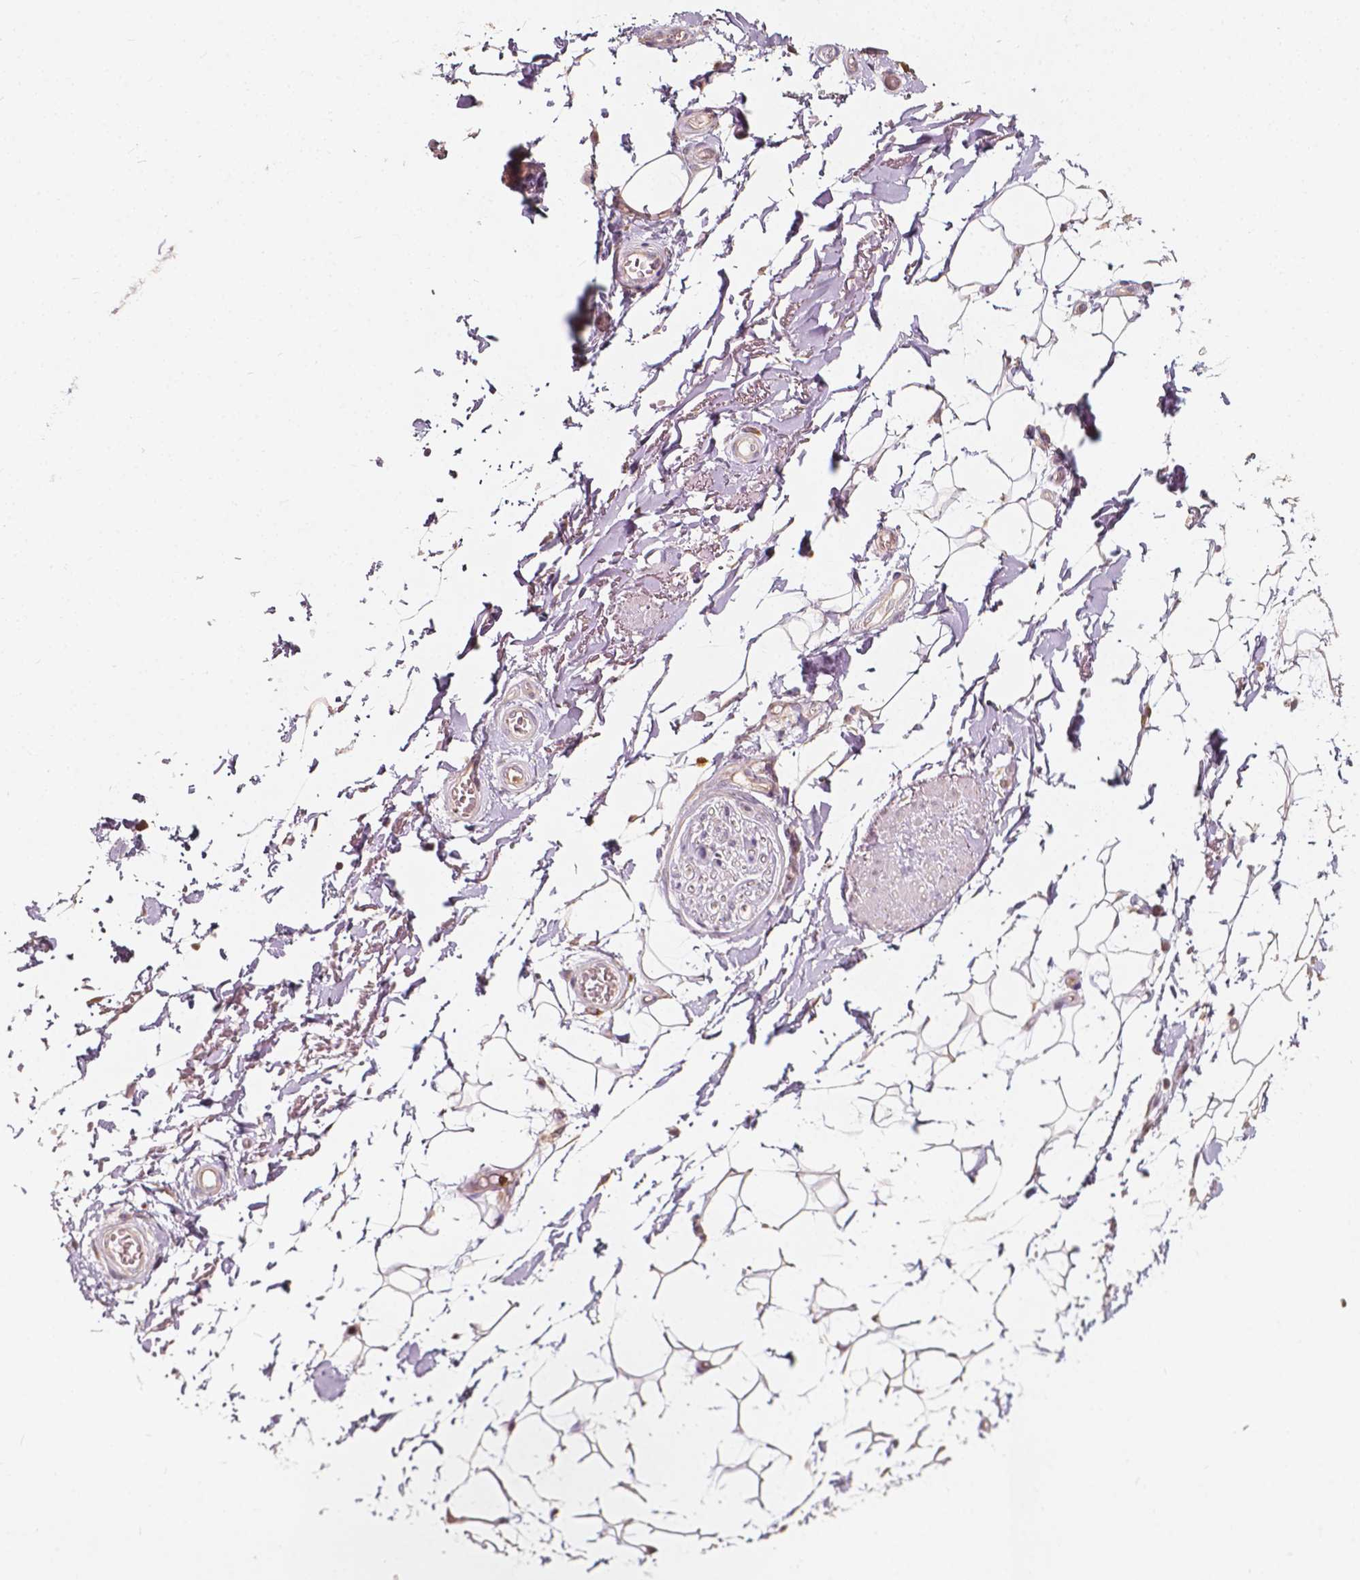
{"staining": {"intensity": "weak", "quantity": "25%-75%", "location": "cytoplasmic/membranous"}, "tissue": "adipose tissue", "cell_type": "Adipocytes", "image_type": "normal", "snomed": [{"axis": "morphology", "description": "Normal tissue, NOS"}, {"axis": "topography", "description": "Anal"}, {"axis": "topography", "description": "Peripheral nerve tissue"}], "caption": "Human adipose tissue stained with a brown dye demonstrates weak cytoplasmic/membranous positive expression in approximately 25%-75% of adipocytes.", "gene": "NPC1L1", "patient": {"sex": "male", "age": 53}}